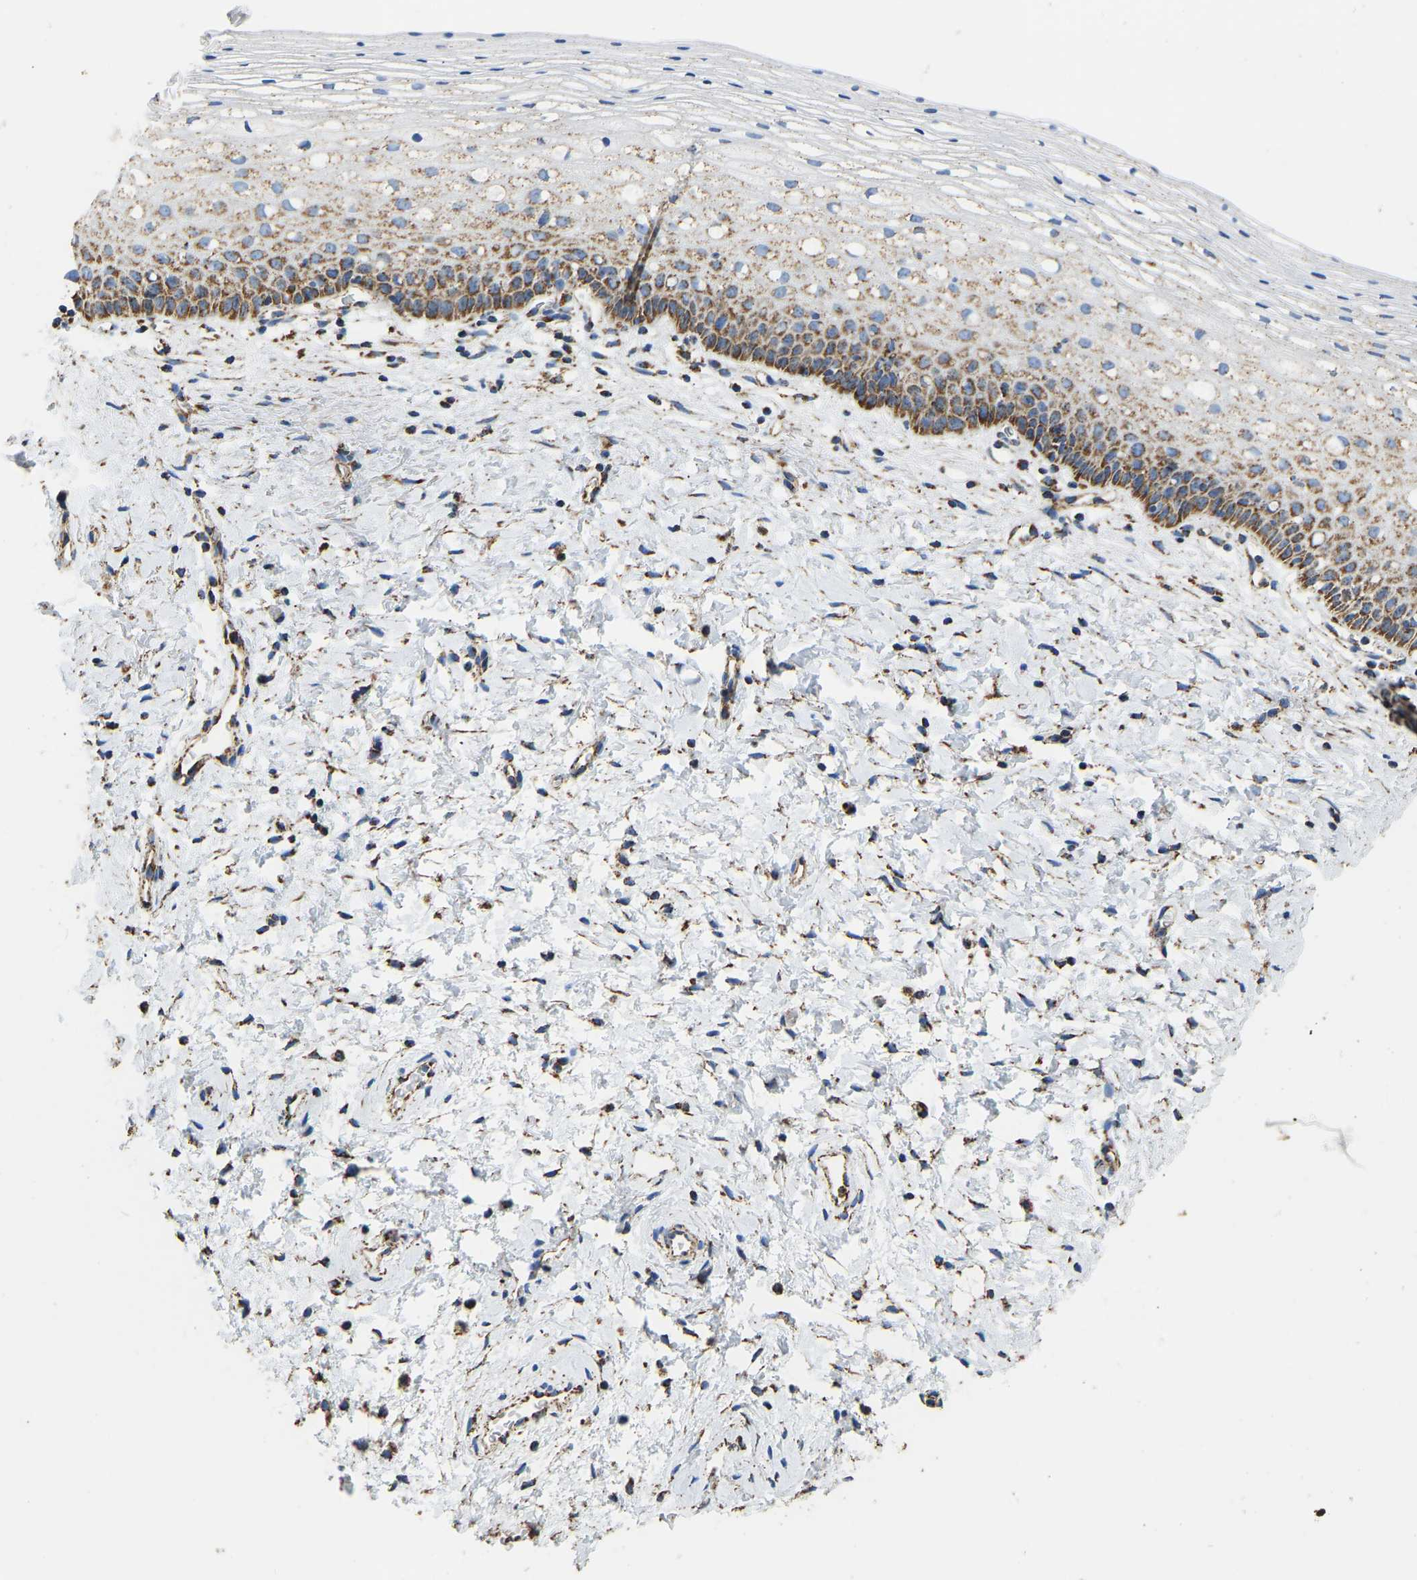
{"staining": {"intensity": "moderate", "quantity": ">75%", "location": "cytoplasmic/membranous"}, "tissue": "cervix", "cell_type": "Glandular cells", "image_type": "normal", "snomed": [{"axis": "morphology", "description": "Normal tissue, NOS"}, {"axis": "topography", "description": "Cervix"}], "caption": "High-magnification brightfield microscopy of unremarkable cervix stained with DAB (brown) and counterstained with hematoxylin (blue). glandular cells exhibit moderate cytoplasmic/membranous expression is identified in about>75% of cells. (DAB (3,3'-diaminobenzidine) = brown stain, brightfield microscopy at high magnification).", "gene": "IRX6", "patient": {"sex": "female", "age": 72}}